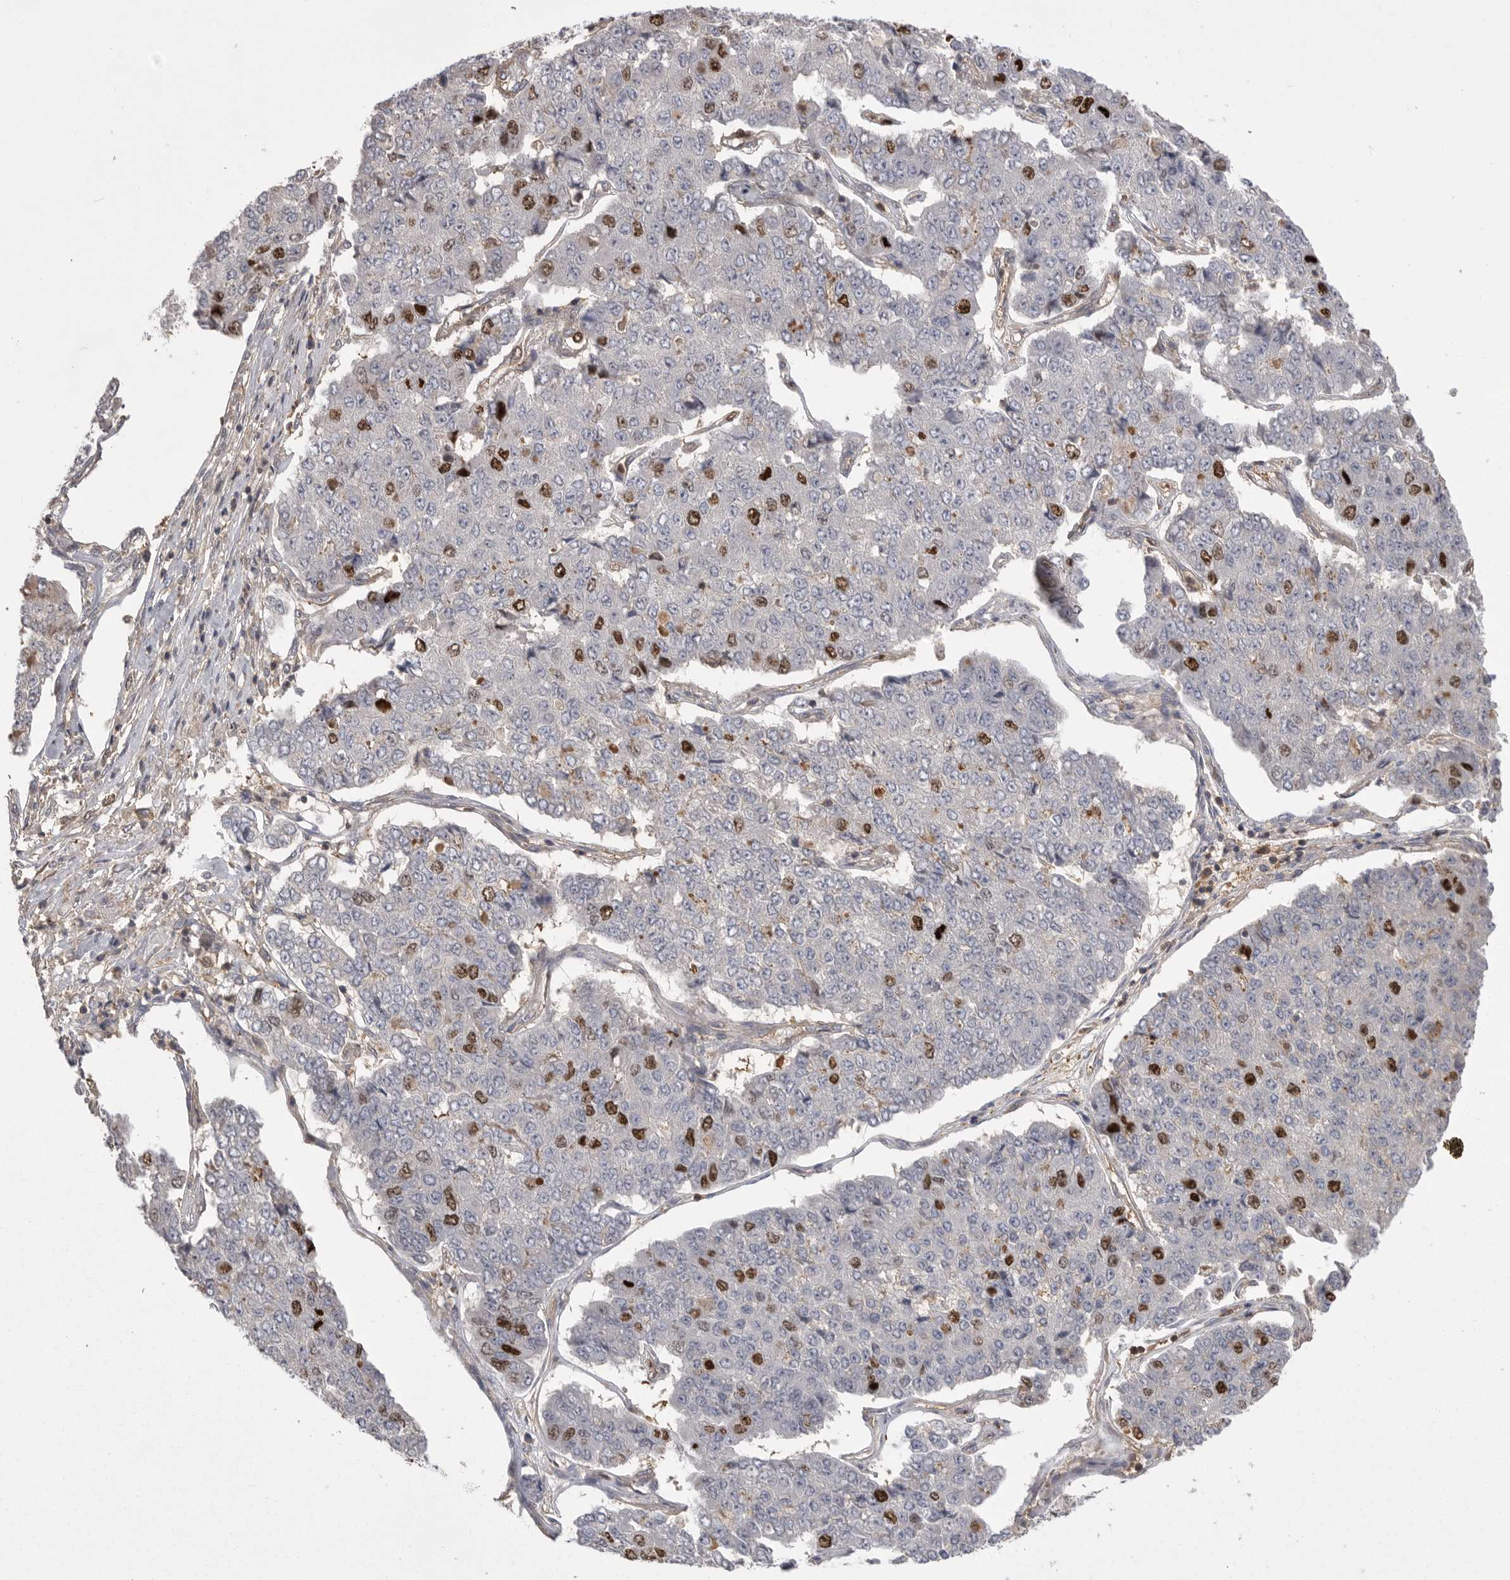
{"staining": {"intensity": "strong", "quantity": "<25%", "location": "nuclear"}, "tissue": "pancreatic cancer", "cell_type": "Tumor cells", "image_type": "cancer", "snomed": [{"axis": "morphology", "description": "Adenocarcinoma, NOS"}, {"axis": "topography", "description": "Pancreas"}], "caption": "Pancreatic adenocarcinoma tissue exhibits strong nuclear expression in approximately <25% of tumor cells", "gene": "TOP2A", "patient": {"sex": "male", "age": 50}}